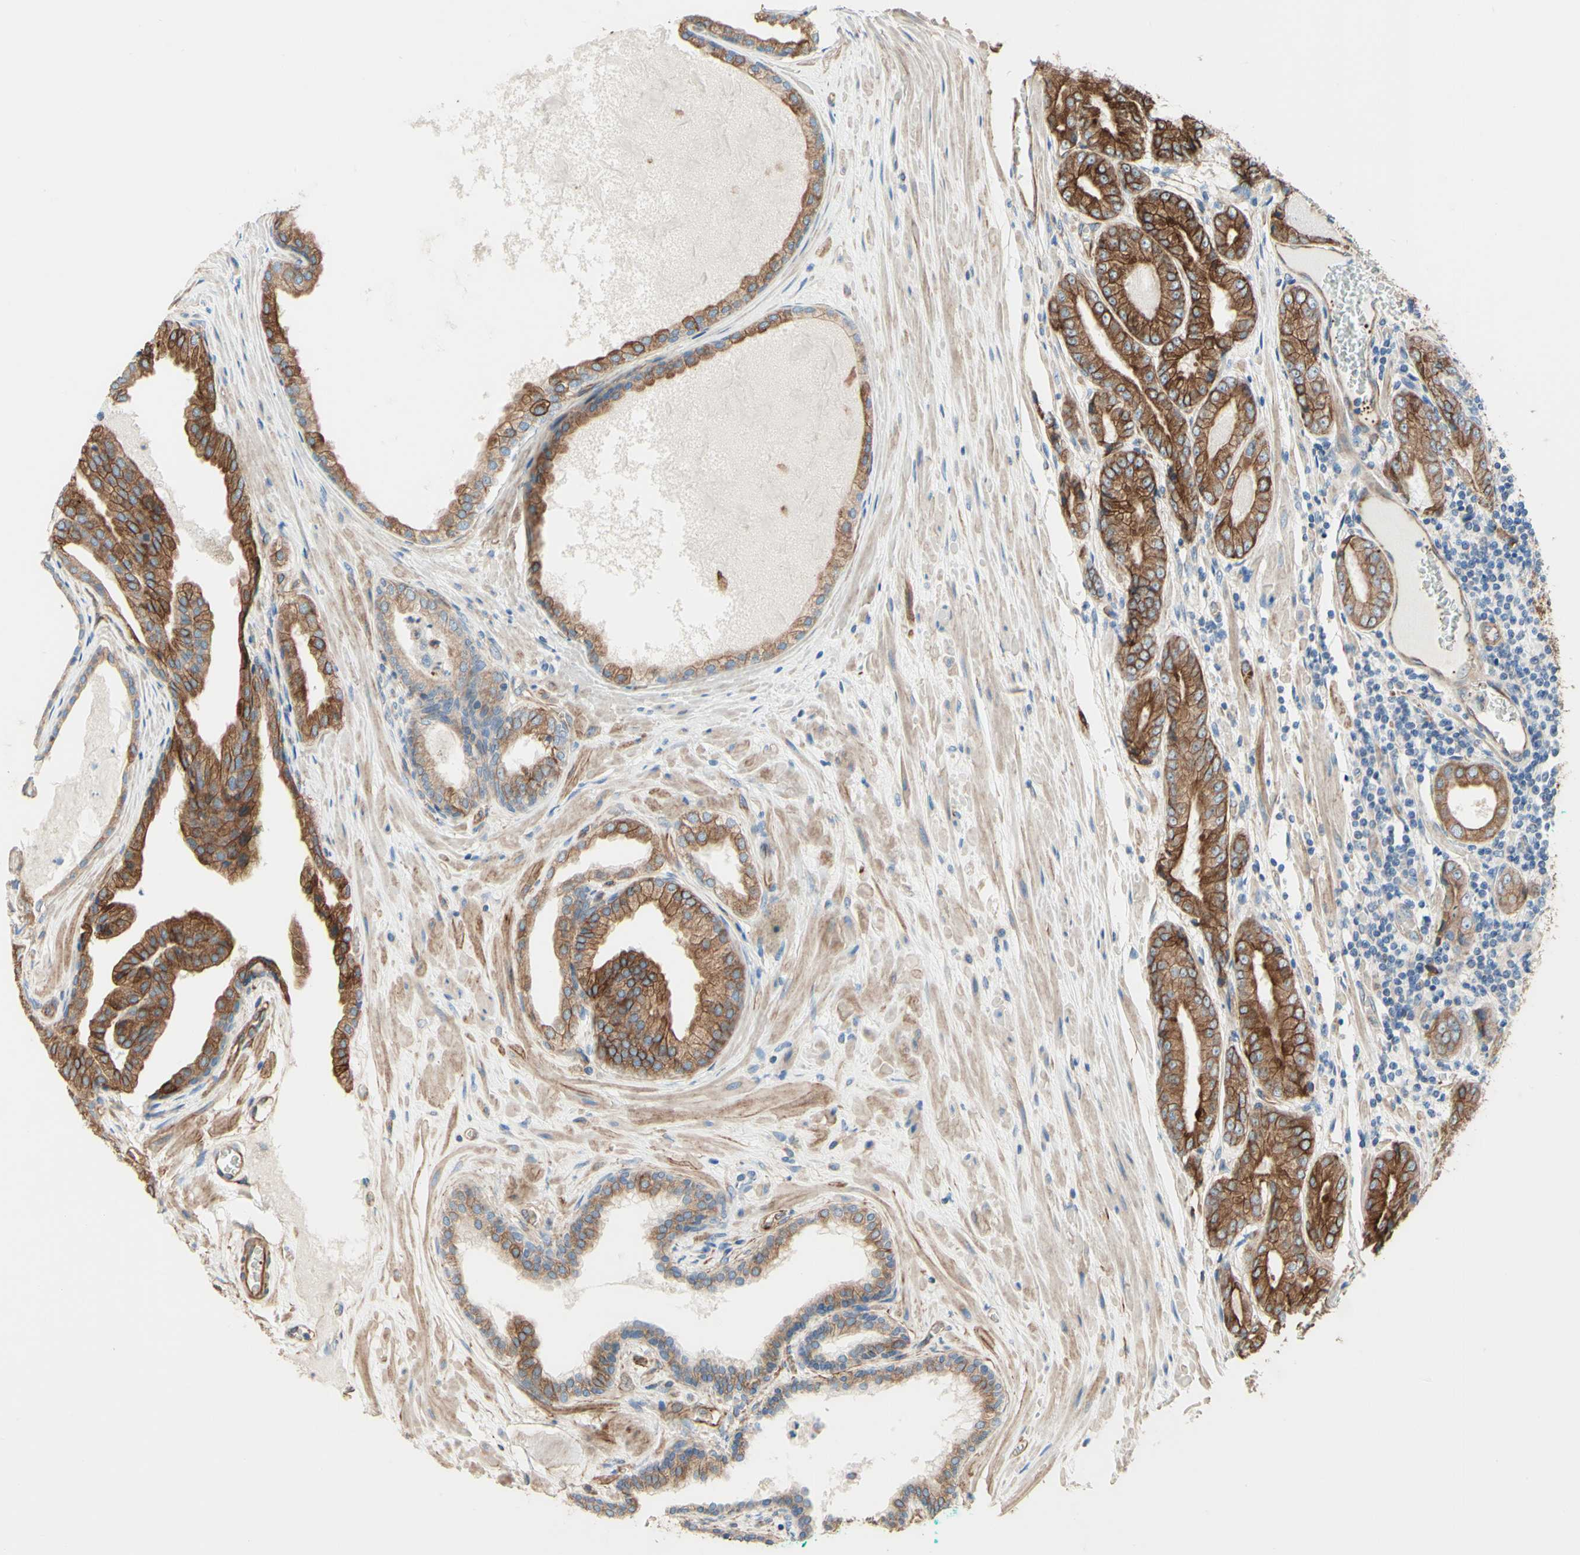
{"staining": {"intensity": "strong", "quantity": ">75%", "location": "cytoplasmic/membranous"}, "tissue": "prostate cancer", "cell_type": "Tumor cells", "image_type": "cancer", "snomed": [{"axis": "morphology", "description": "Adenocarcinoma, High grade"}, {"axis": "topography", "description": "Prostate"}], "caption": "Protein positivity by IHC exhibits strong cytoplasmic/membranous staining in approximately >75% of tumor cells in prostate cancer. The protein of interest is shown in brown color, while the nuclei are stained blue.", "gene": "ENDOD1", "patient": {"sex": "male", "age": 59}}